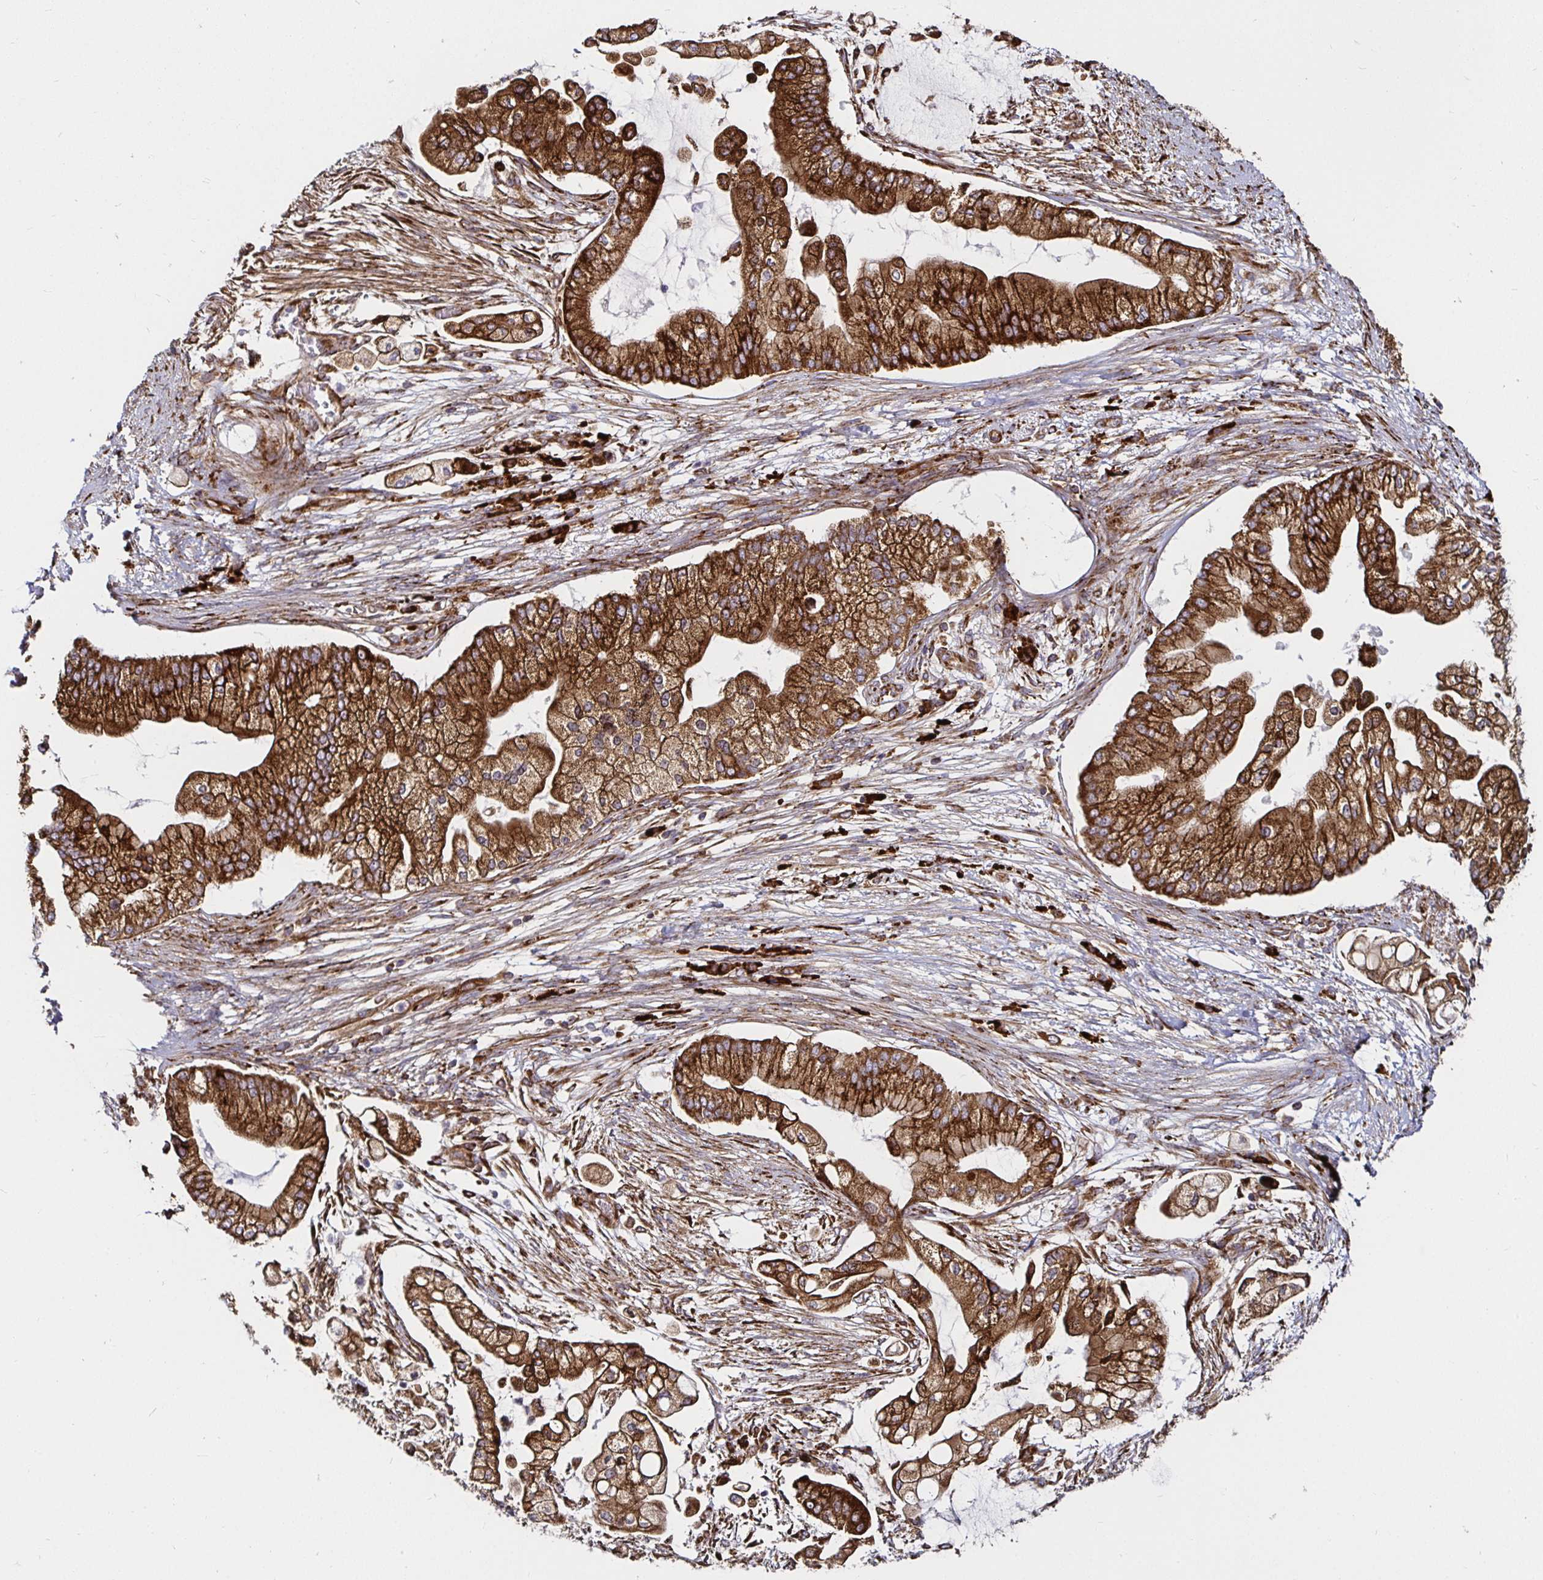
{"staining": {"intensity": "strong", "quantity": ">75%", "location": "cytoplasmic/membranous"}, "tissue": "pancreatic cancer", "cell_type": "Tumor cells", "image_type": "cancer", "snomed": [{"axis": "morphology", "description": "Adenocarcinoma, NOS"}, {"axis": "topography", "description": "Pancreas"}], "caption": "Protein staining of pancreatic cancer (adenocarcinoma) tissue shows strong cytoplasmic/membranous positivity in approximately >75% of tumor cells.", "gene": "SMYD3", "patient": {"sex": "female", "age": 69}}